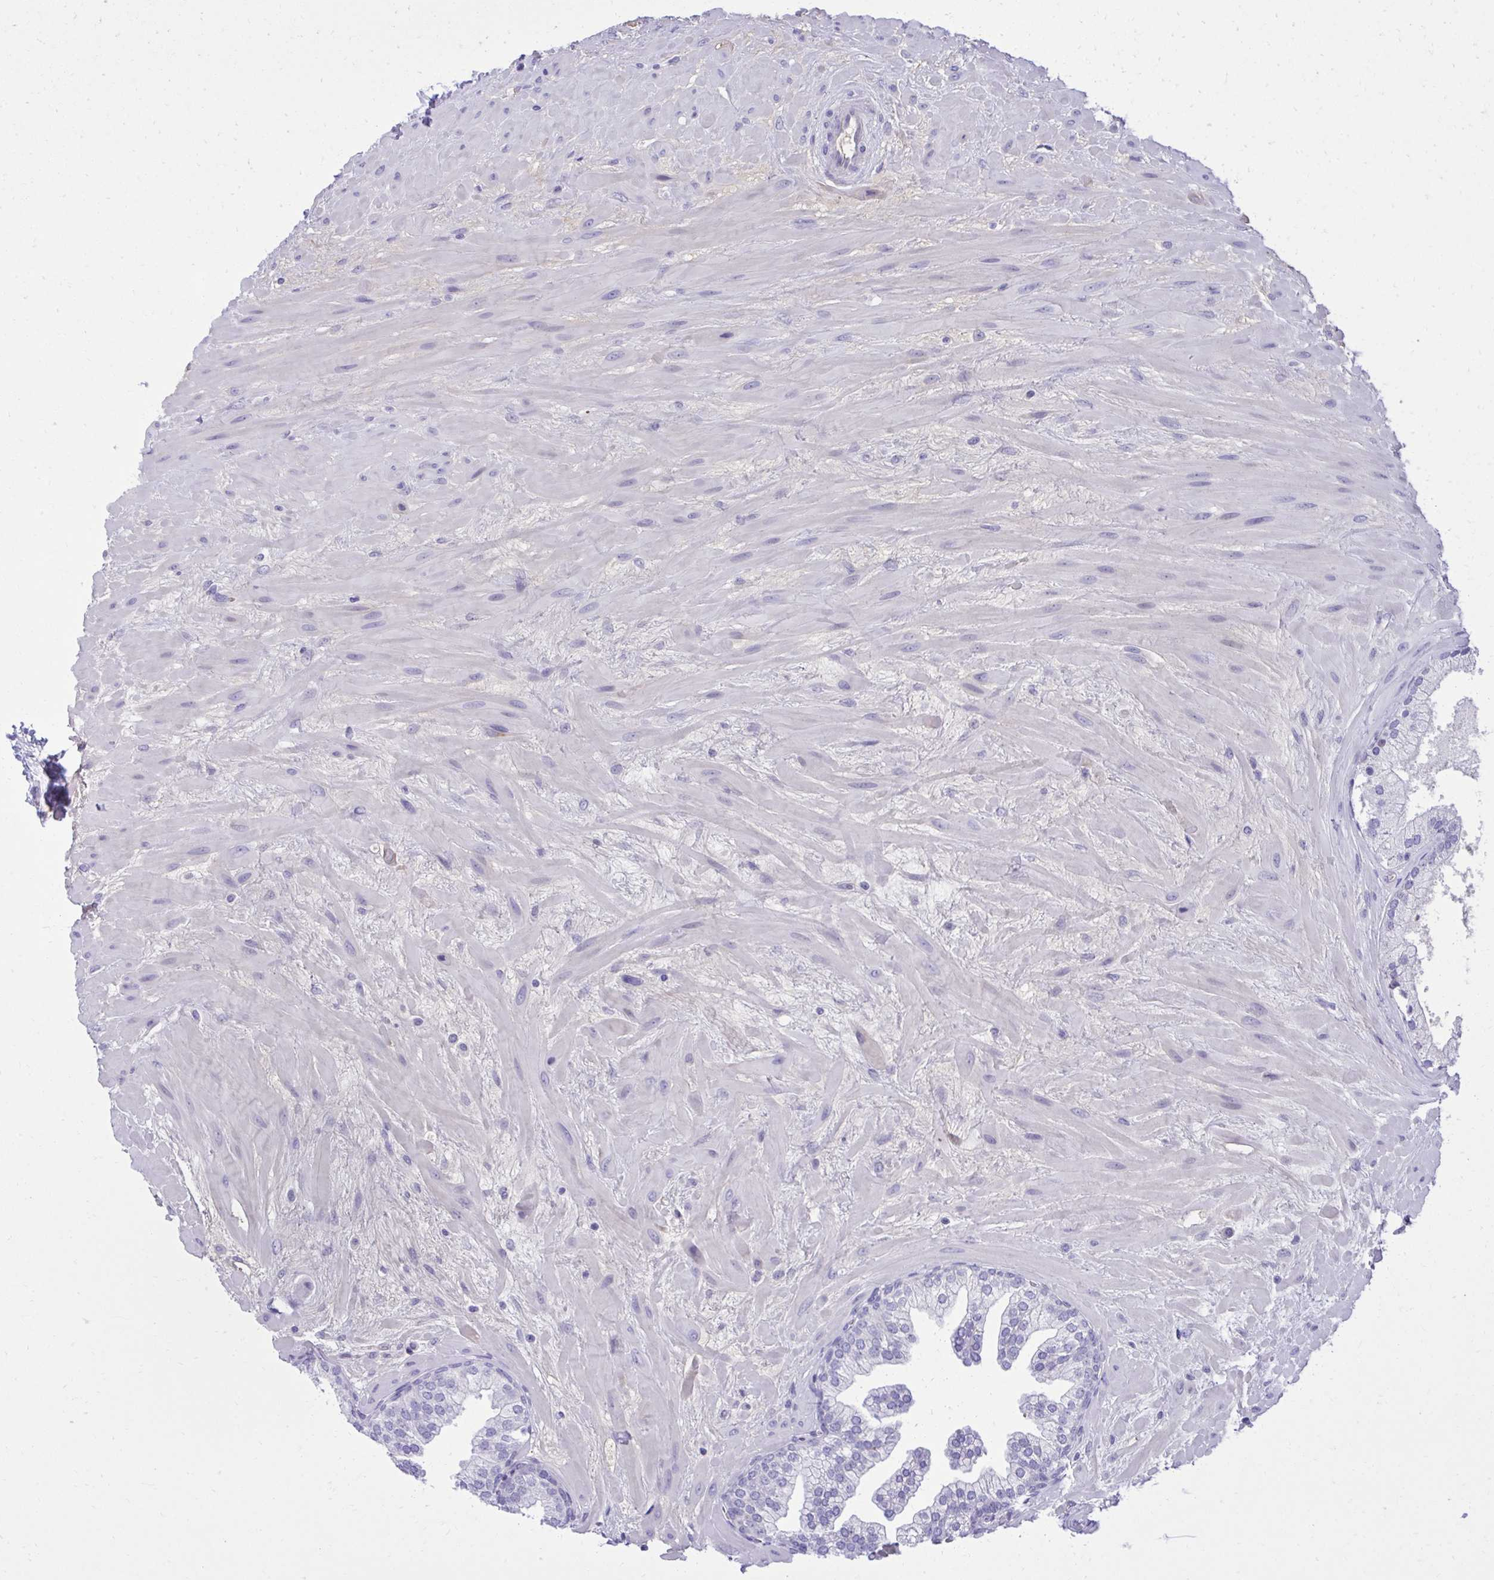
{"staining": {"intensity": "negative", "quantity": "none", "location": "none"}, "tissue": "prostate", "cell_type": "Glandular cells", "image_type": "normal", "snomed": [{"axis": "morphology", "description": "Normal tissue, NOS"}, {"axis": "topography", "description": "Prostate"}, {"axis": "topography", "description": "Peripheral nerve tissue"}], "caption": "The histopathology image demonstrates no staining of glandular cells in normal prostate. (DAB (3,3'-diaminobenzidine) immunohistochemistry with hematoxylin counter stain).", "gene": "PITPNM3", "patient": {"sex": "male", "age": 61}}